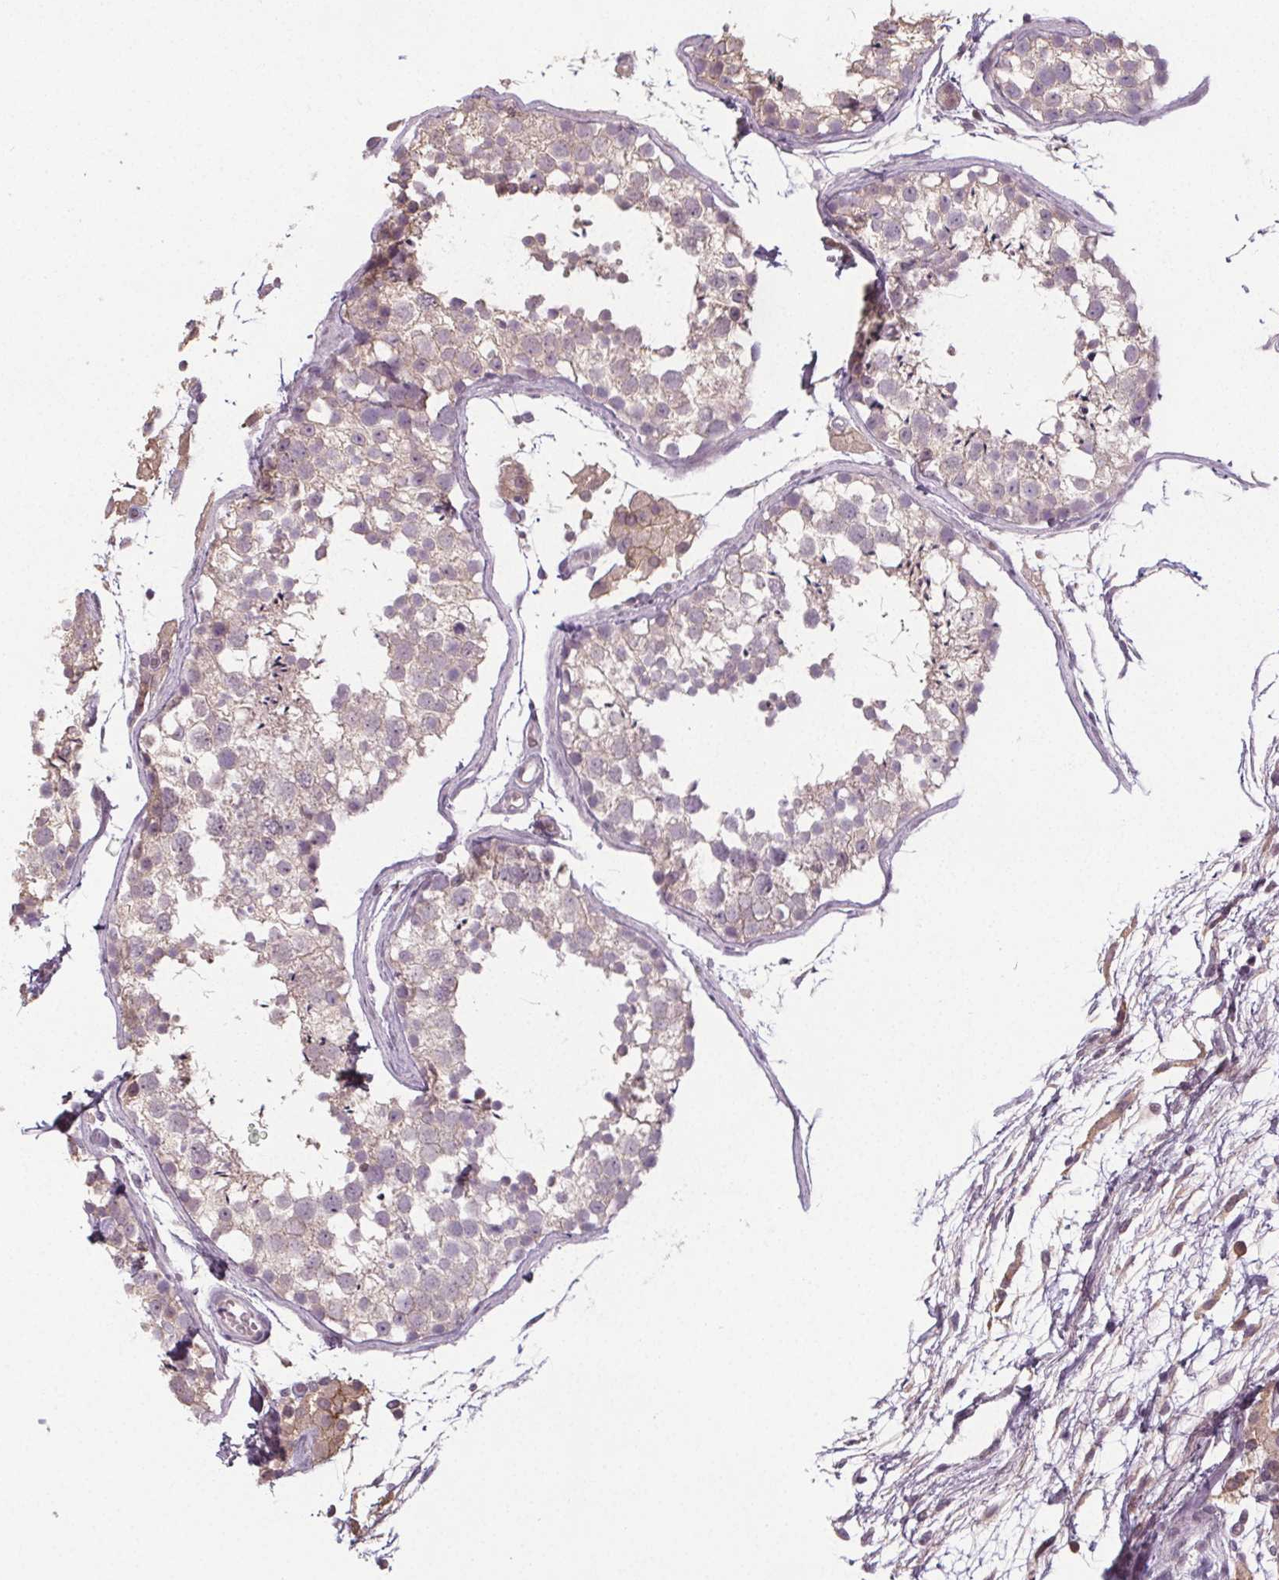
{"staining": {"intensity": "negative", "quantity": "none", "location": "none"}, "tissue": "testis", "cell_type": "Cells in seminiferous ducts", "image_type": "normal", "snomed": [{"axis": "morphology", "description": "Normal tissue, NOS"}, {"axis": "morphology", "description": "Seminoma, NOS"}, {"axis": "topography", "description": "Testis"}], "caption": "Human testis stained for a protein using immunohistochemistry exhibits no expression in cells in seminiferous ducts.", "gene": "SLC26A2", "patient": {"sex": "male", "age": 29}}